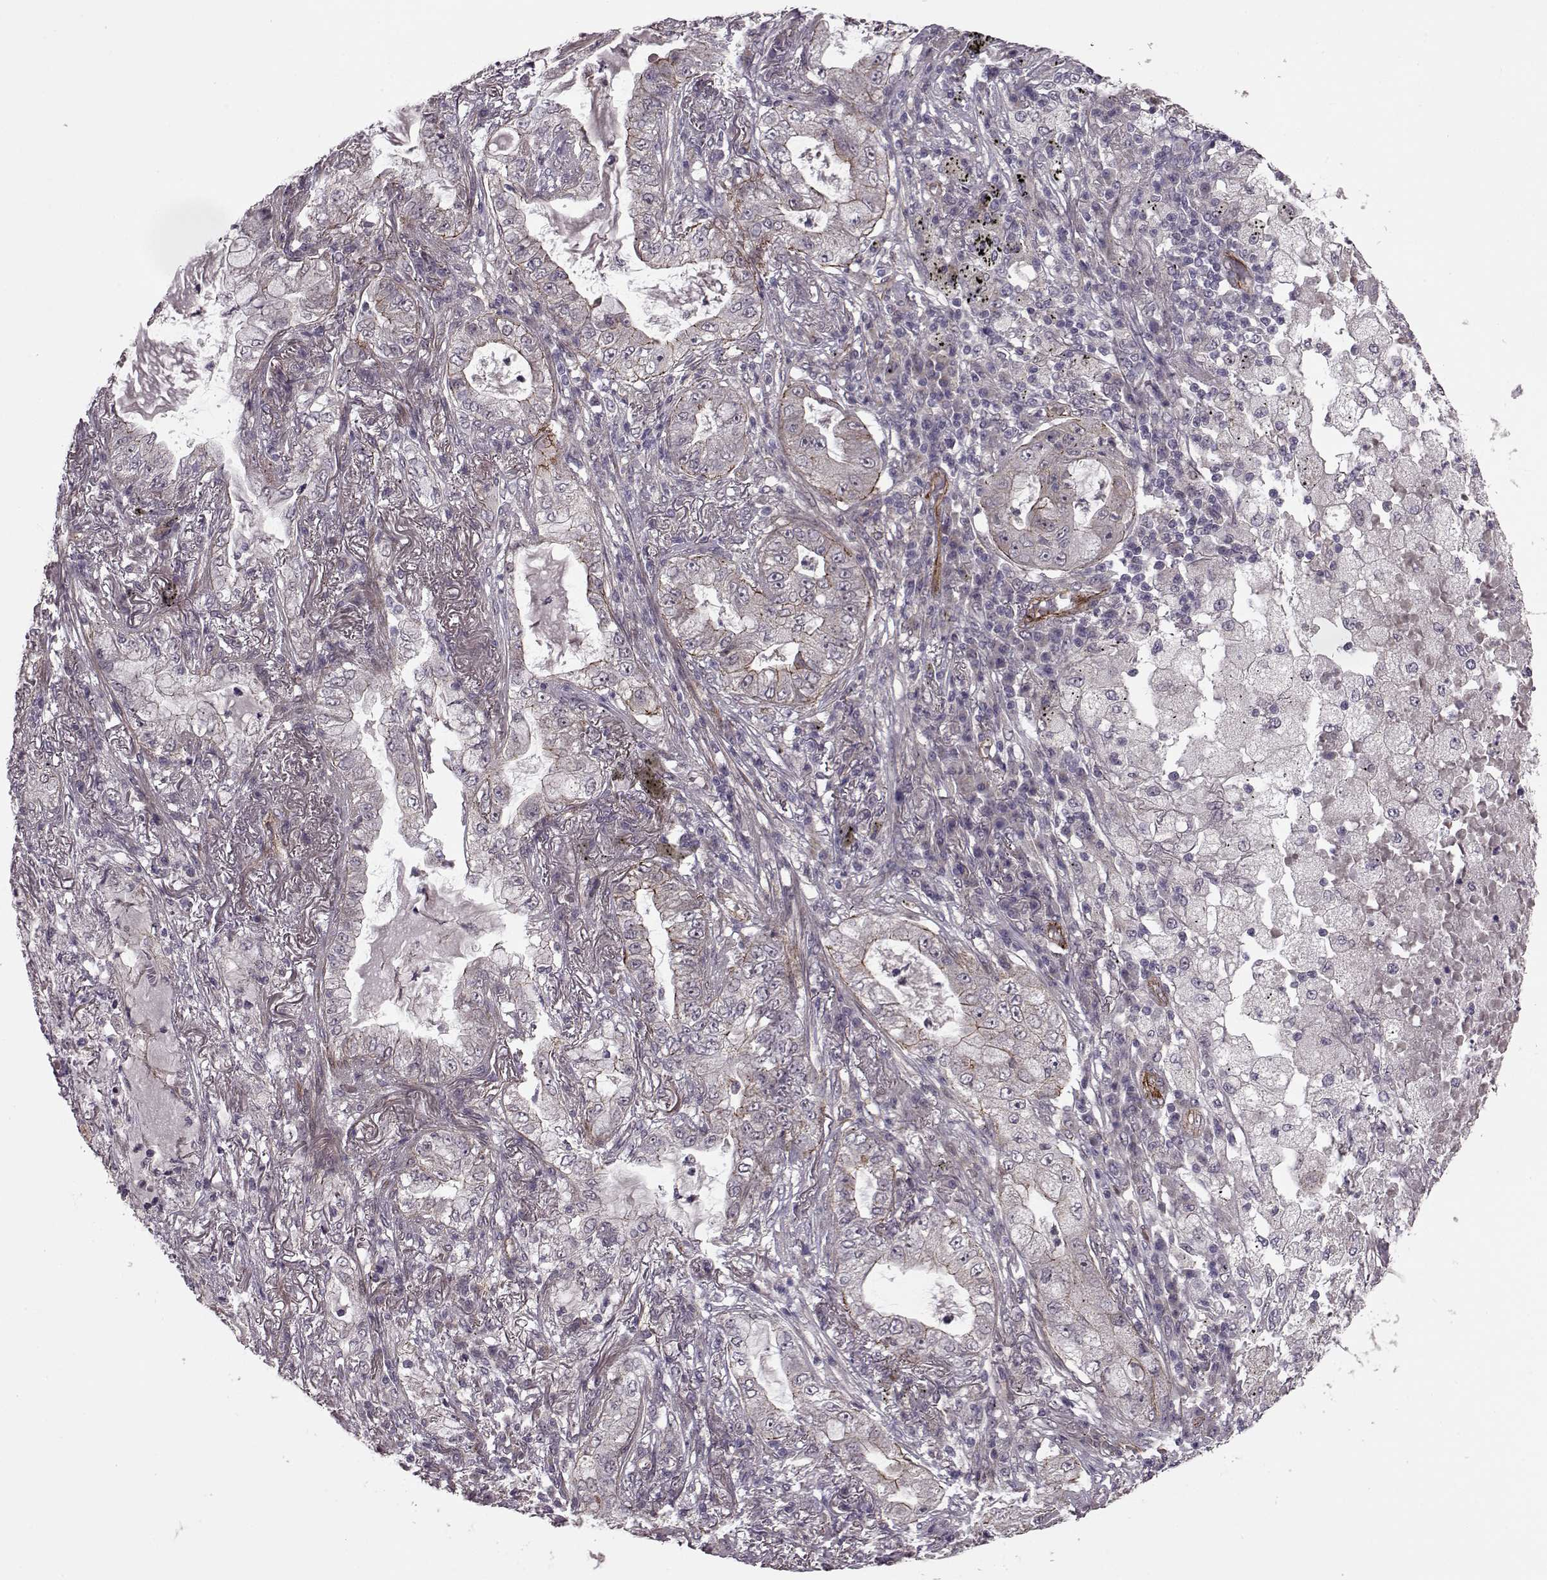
{"staining": {"intensity": "moderate", "quantity": "<25%", "location": "cytoplasmic/membranous"}, "tissue": "lung cancer", "cell_type": "Tumor cells", "image_type": "cancer", "snomed": [{"axis": "morphology", "description": "Adenocarcinoma, NOS"}, {"axis": "topography", "description": "Lung"}], "caption": "Lung cancer was stained to show a protein in brown. There is low levels of moderate cytoplasmic/membranous positivity in approximately <25% of tumor cells.", "gene": "SYNPO", "patient": {"sex": "female", "age": 73}}